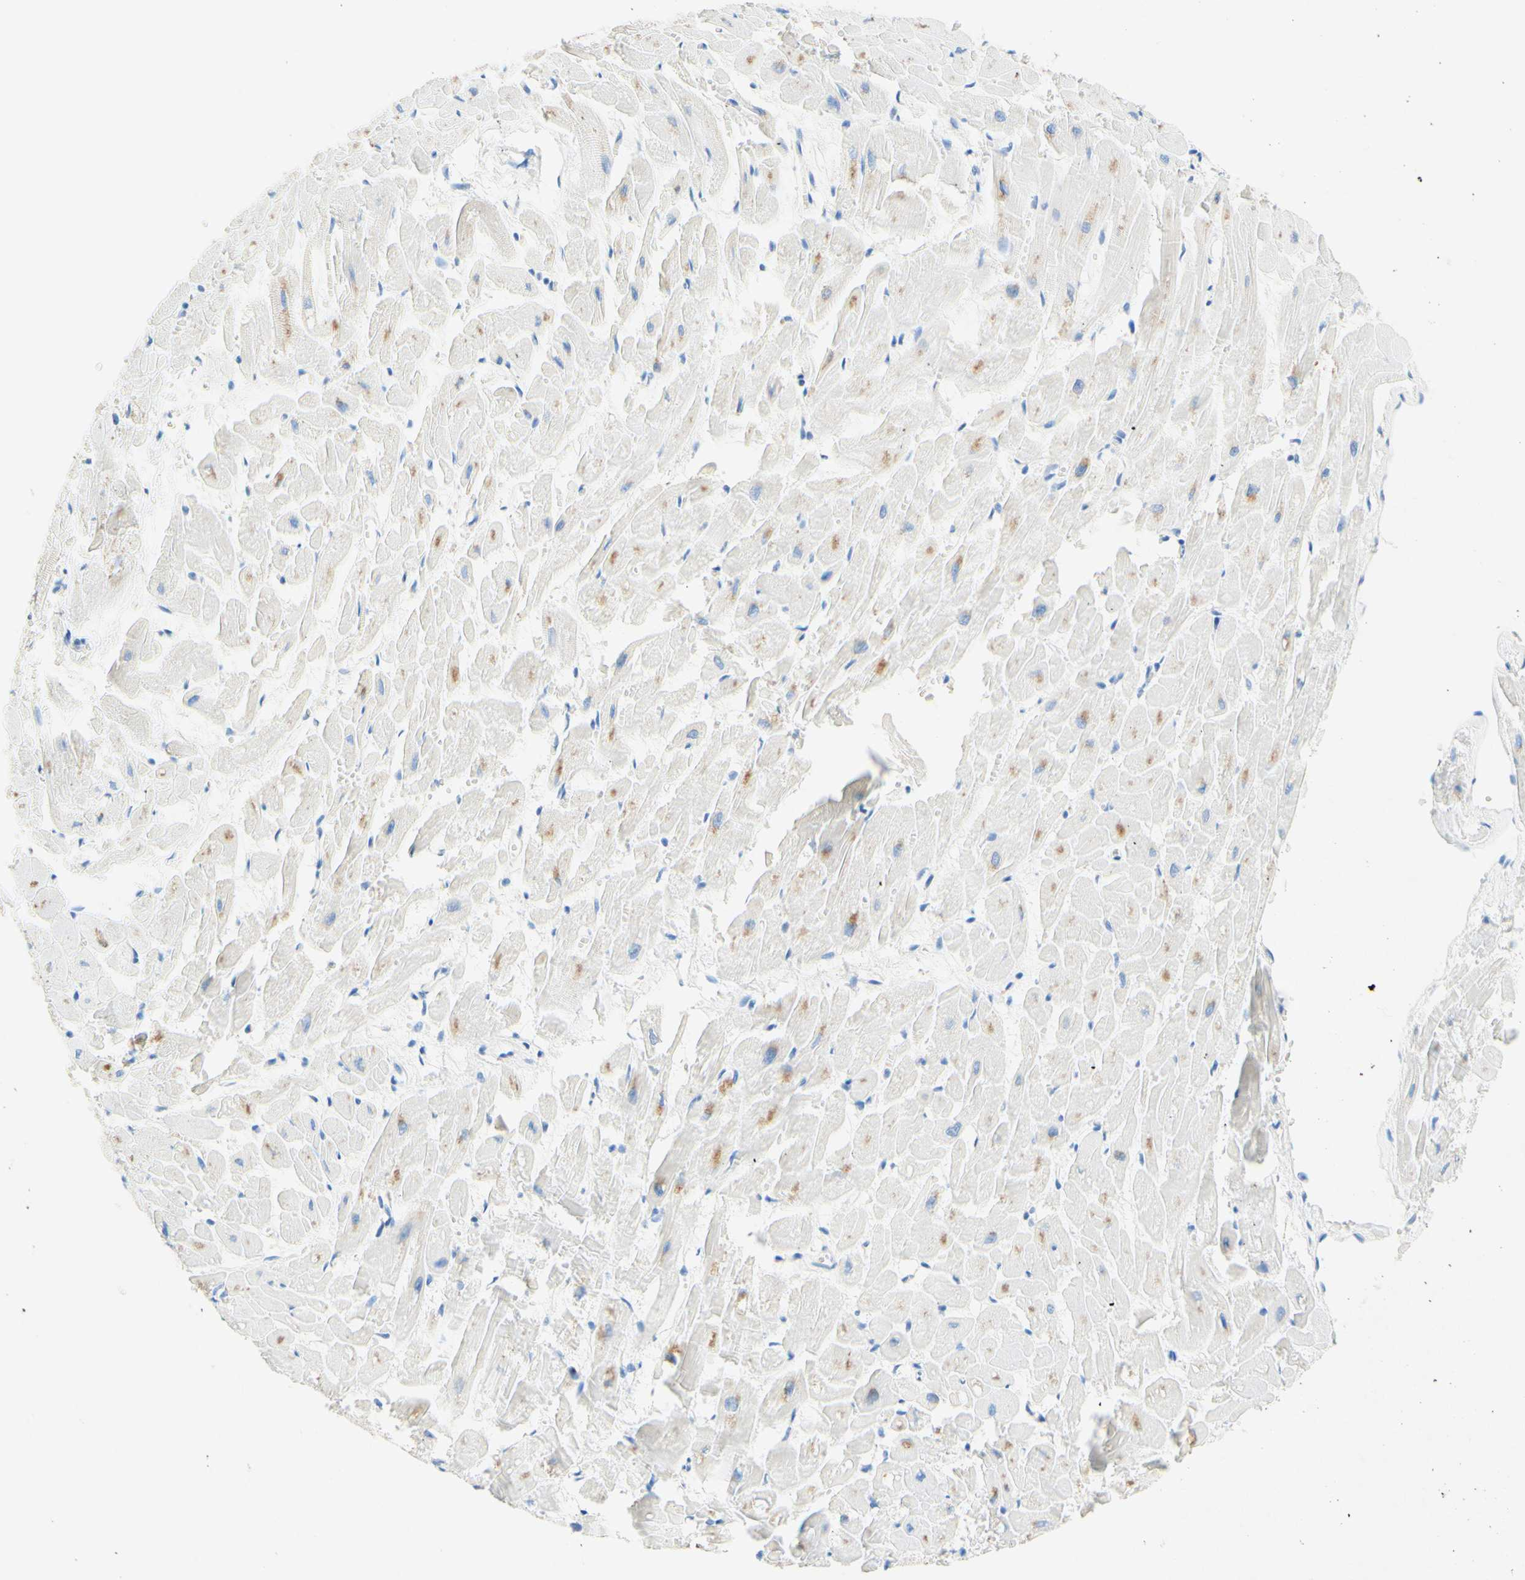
{"staining": {"intensity": "weak", "quantity": "25%-75%", "location": "cytoplasmic/membranous"}, "tissue": "heart muscle", "cell_type": "Cardiomyocytes", "image_type": "normal", "snomed": [{"axis": "morphology", "description": "Normal tissue, NOS"}, {"axis": "topography", "description": "Heart"}], "caption": "About 25%-75% of cardiomyocytes in unremarkable human heart muscle reveal weak cytoplasmic/membranous protein expression as visualized by brown immunohistochemical staining.", "gene": "SLC46A1", "patient": {"sex": "female", "age": 19}}